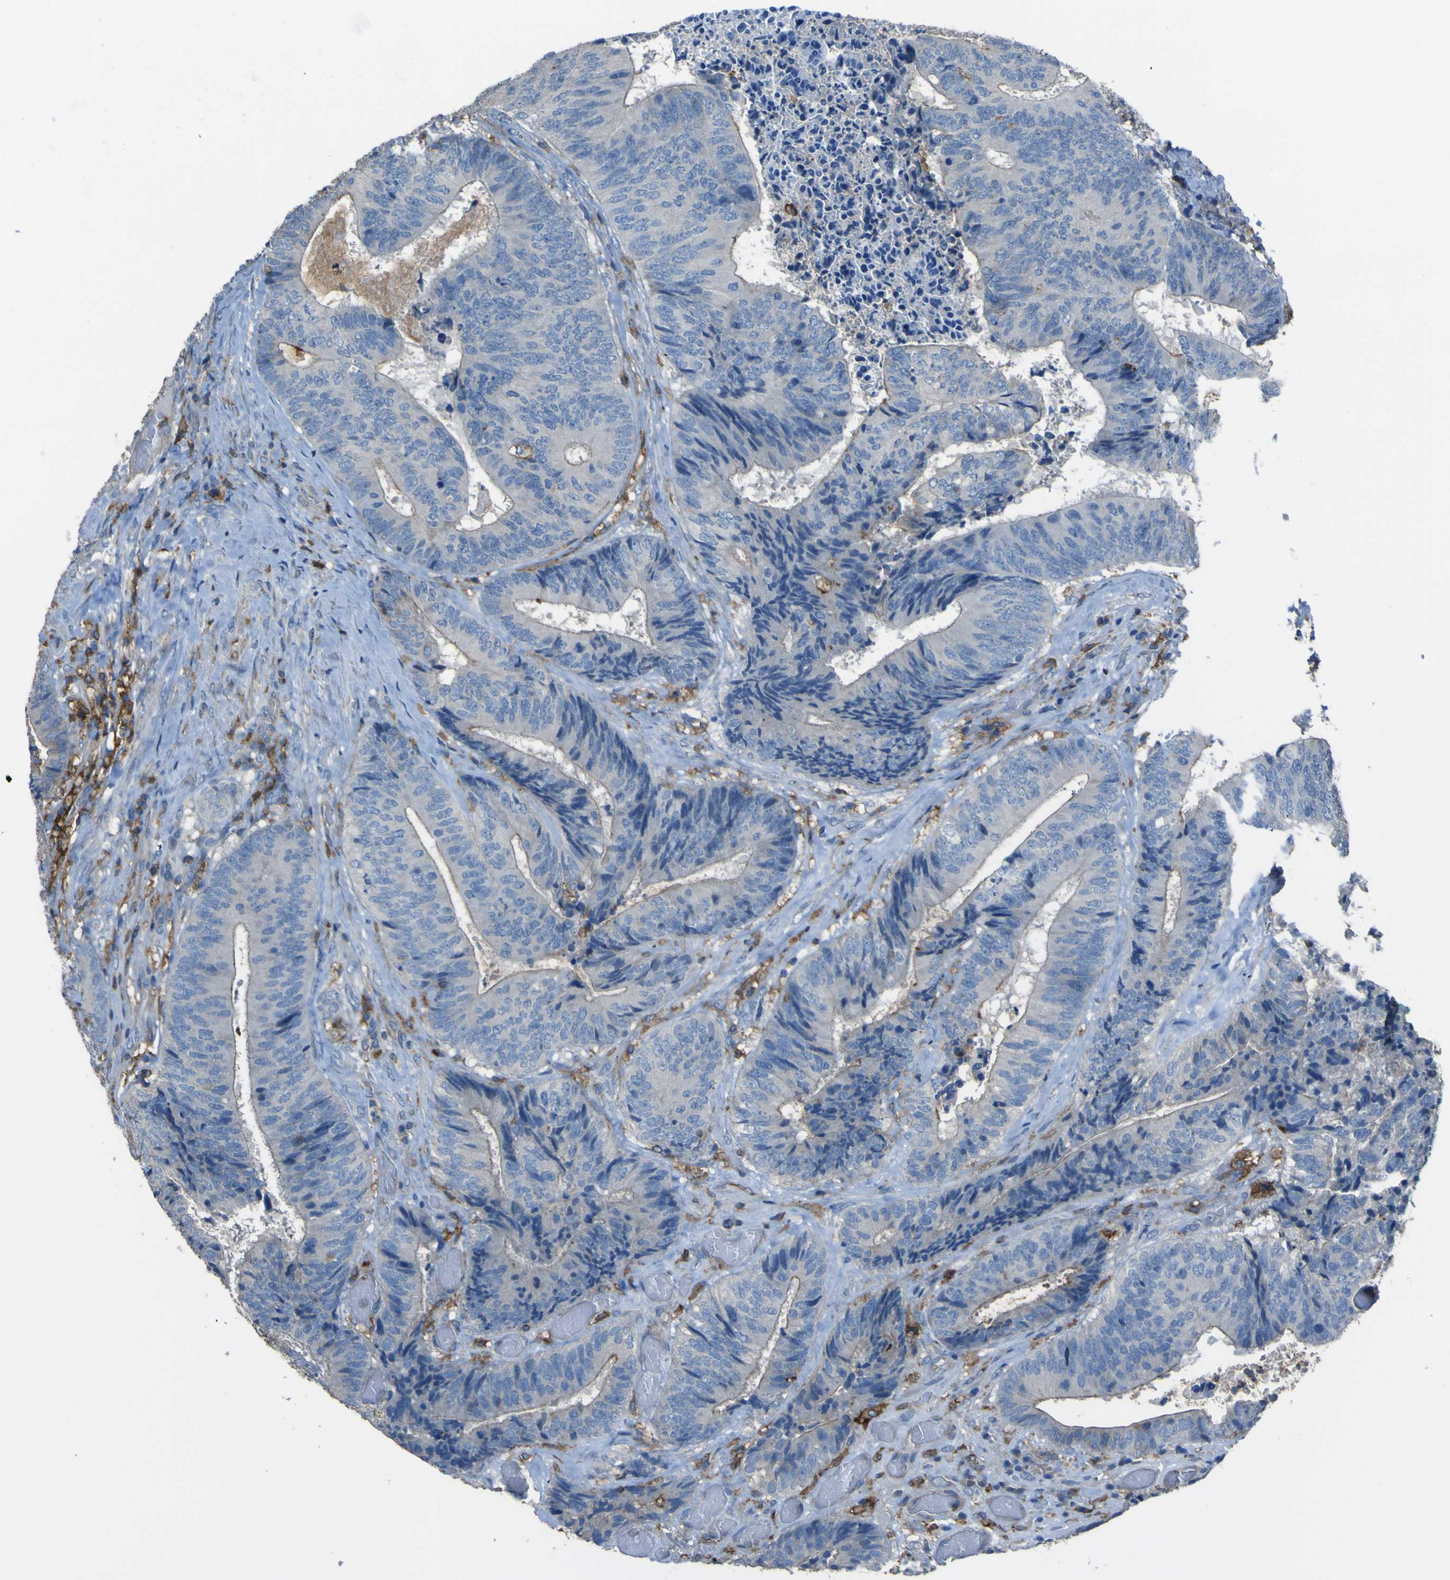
{"staining": {"intensity": "negative", "quantity": "none", "location": "none"}, "tissue": "colorectal cancer", "cell_type": "Tumor cells", "image_type": "cancer", "snomed": [{"axis": "morphology", "description": "Adenocarcinoma, NOS"}, {"axis": "topography", "description": "Rectum"}], "caption": "Immunohistochemistry of human colorectal adenocarcinoma displays no expression in tumor cells.", "gene": "LAIR1", "patient": {"sex": "male", "age": 72}}